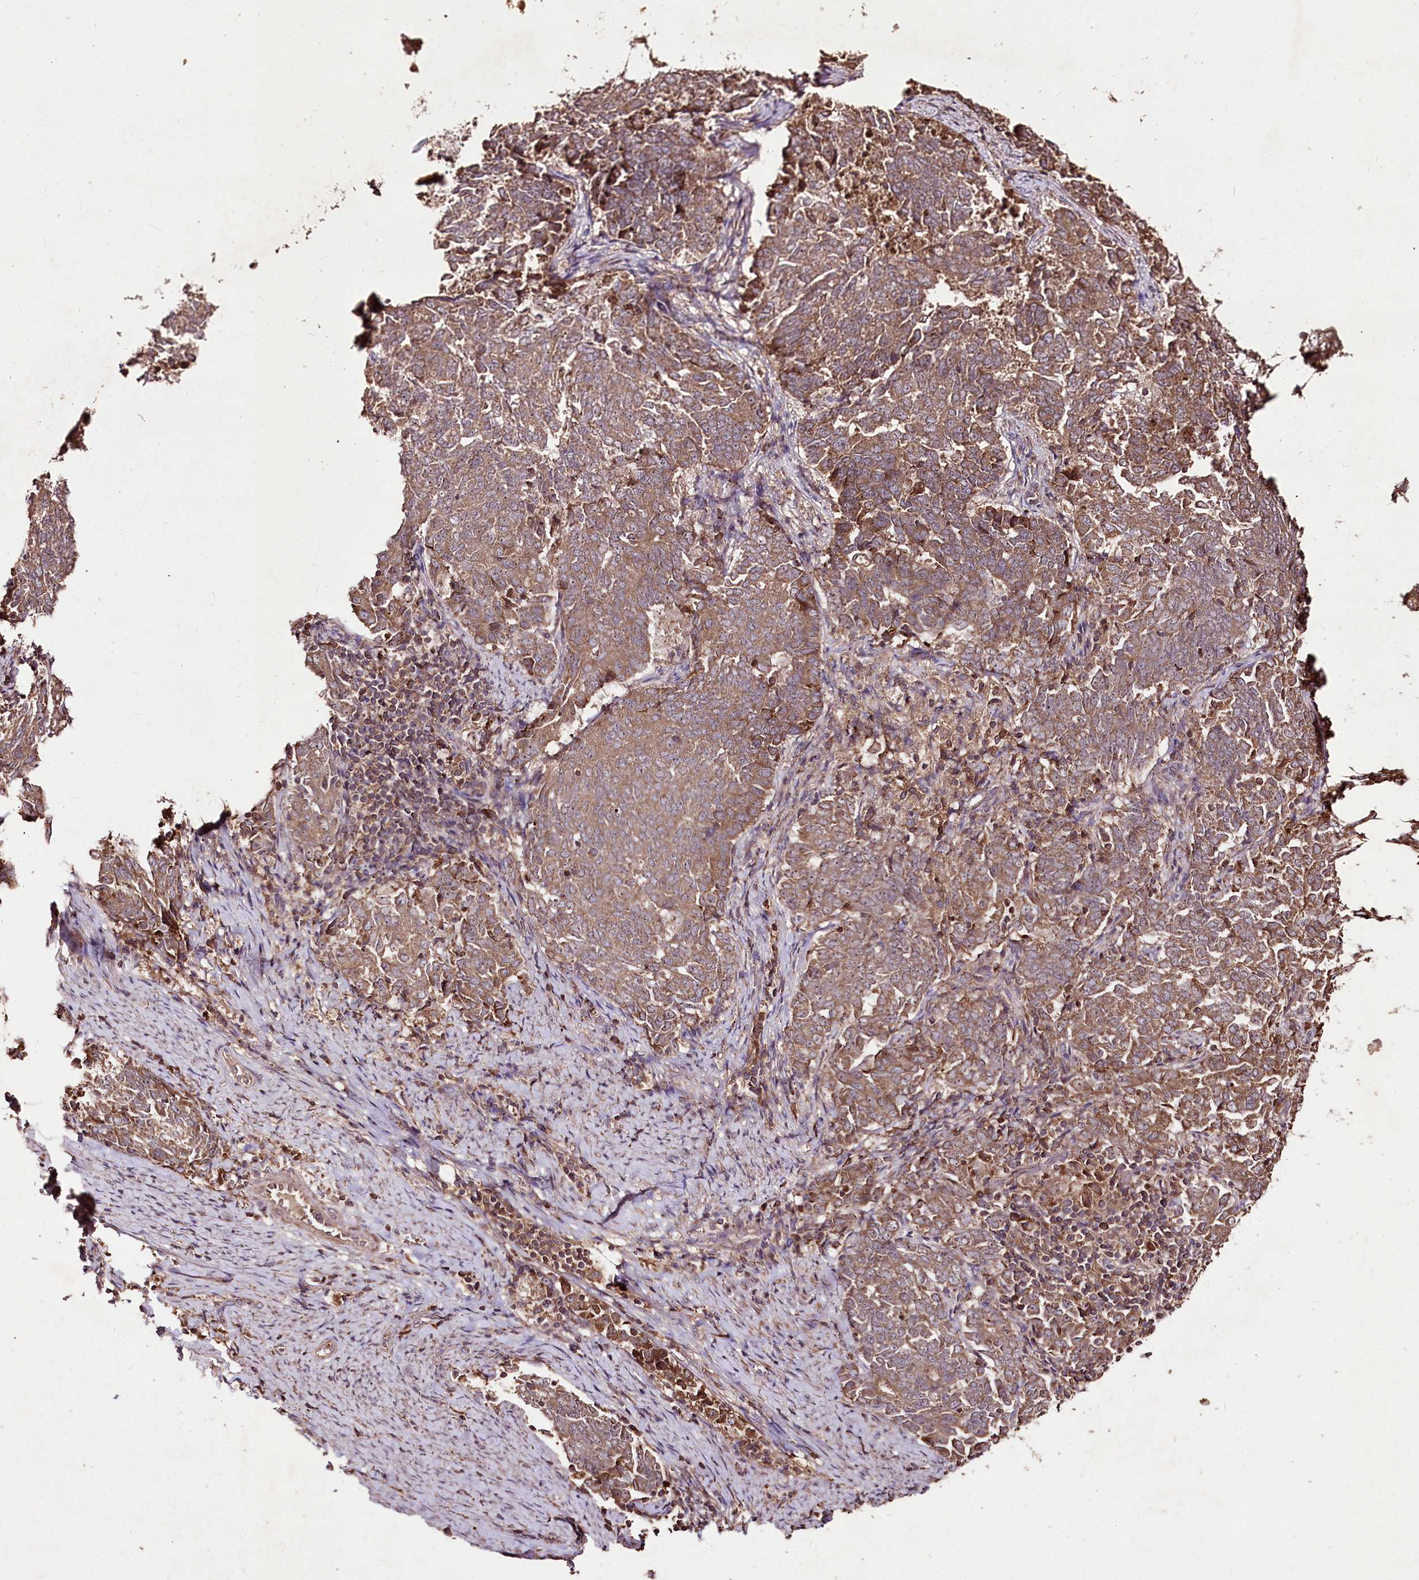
{"staining": {"intensity": "moderate", "quantity": ">75%", "location": "cytoplasmic/membranous"}, "tissue": "endometrial cancer", "cell_type": "Tumor cells", "image_type": "cancer", "snomed": [{"axis": "morphology", "description": "Adenocarcinoma, NOS"}, {"axis": "topography", "description": "Endometrium"}], "caption": "IHC of endometrial cancer reveals medium levels of moderate cytoplasmic/membranous staining in about >75% of tumor cells.", "gene": "FAM53B", "patient": {"sex": "female", "age": 80}}